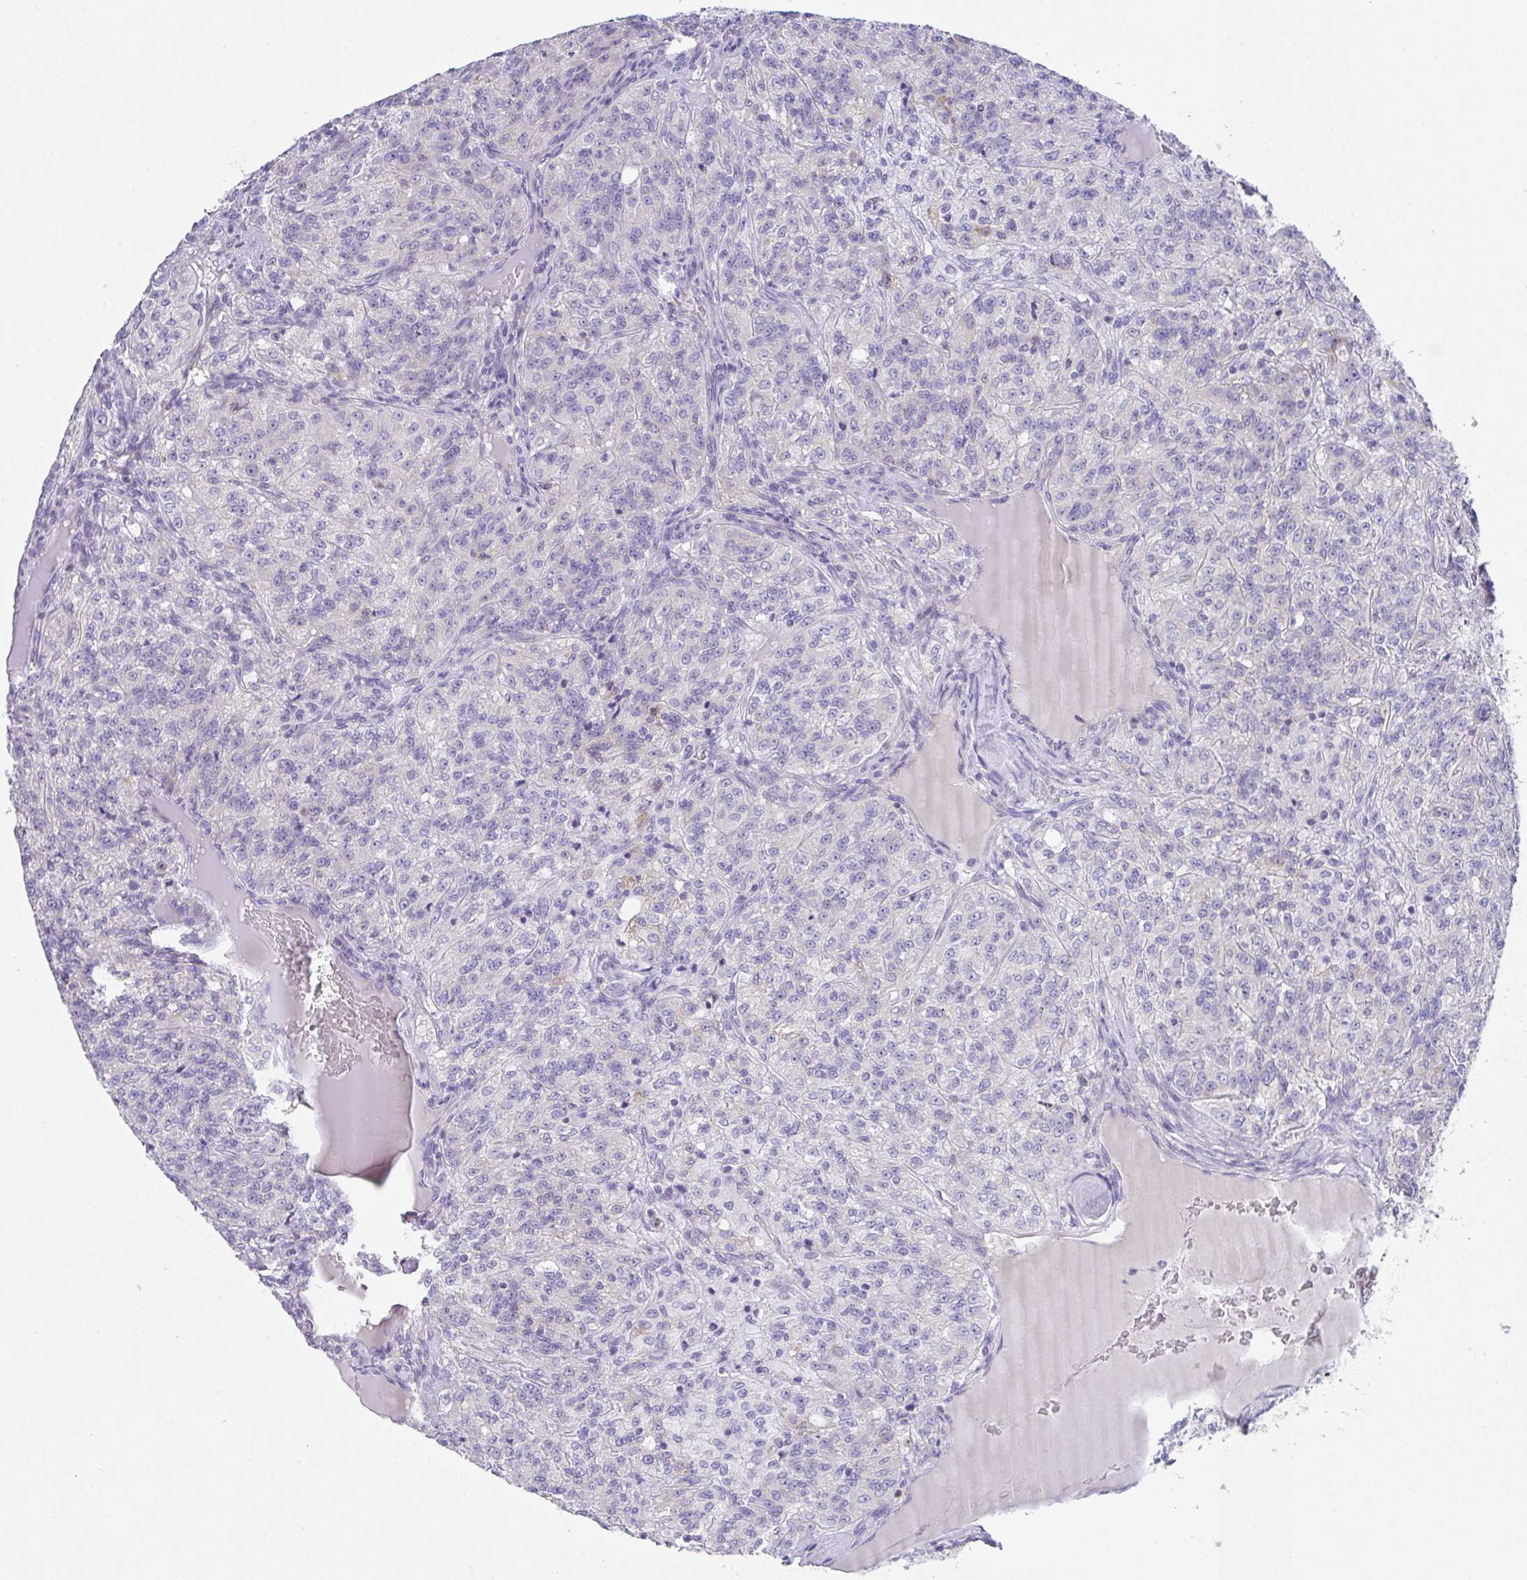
{"staining": {"intensity": "negative", "quantity": "none", "location": "none"}, "tissue": "renal cancer", "cell_type": "Tumor cells", "image_type": "cancer", "snomed": [{"axis": "morphology", "description": "Adenocarcinoma, NOS"}, {"axis": "topography", "description": "Kidney"}], "caption": "Renal adenocarcinoma stained for a protein using immunohistochemistry (IHC) shows no positivity tumor cells.", "gene": "MIA3", "patient": {"sex": "female", "age": 63}}